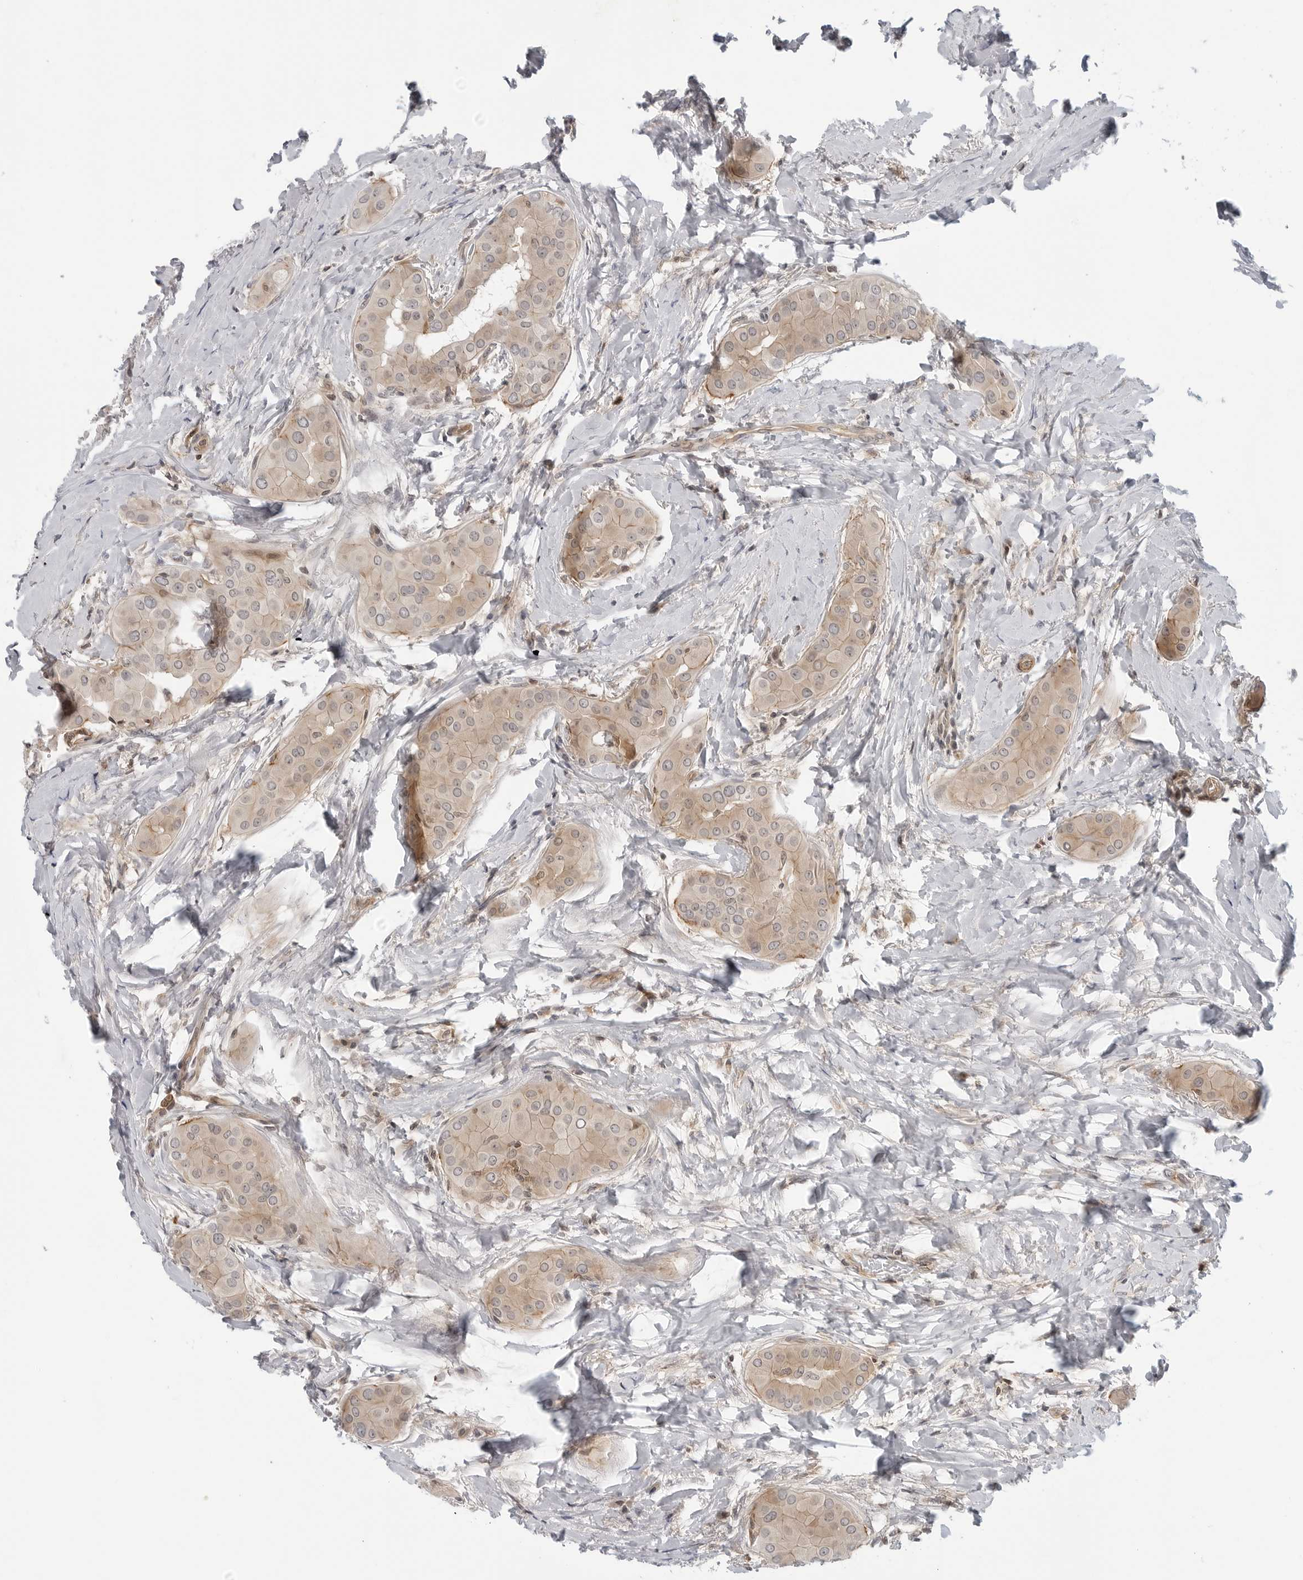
{"staining": {"intensity": "weak", "quantity": ">75%", "location": "cytoplasmic/membranous"}, "tissue": "thyroid cancer", "cell_type": "Tumor cells", "image_type": "cancer", "snomed": [{"axis": "morphology", "description": "Papillary adenocarcinoma, NOS"}, {"axis": "topography", "description": "Thyroid gland"}], "caption": "High-power microscopy captured an IHC micrograph of thyroid cancer, revealing weak cytoplasmic/membranous expression in about >75% of tumor cells.", "gene": "STXBP3", "patient": {"sex": "male", "age": 33}}